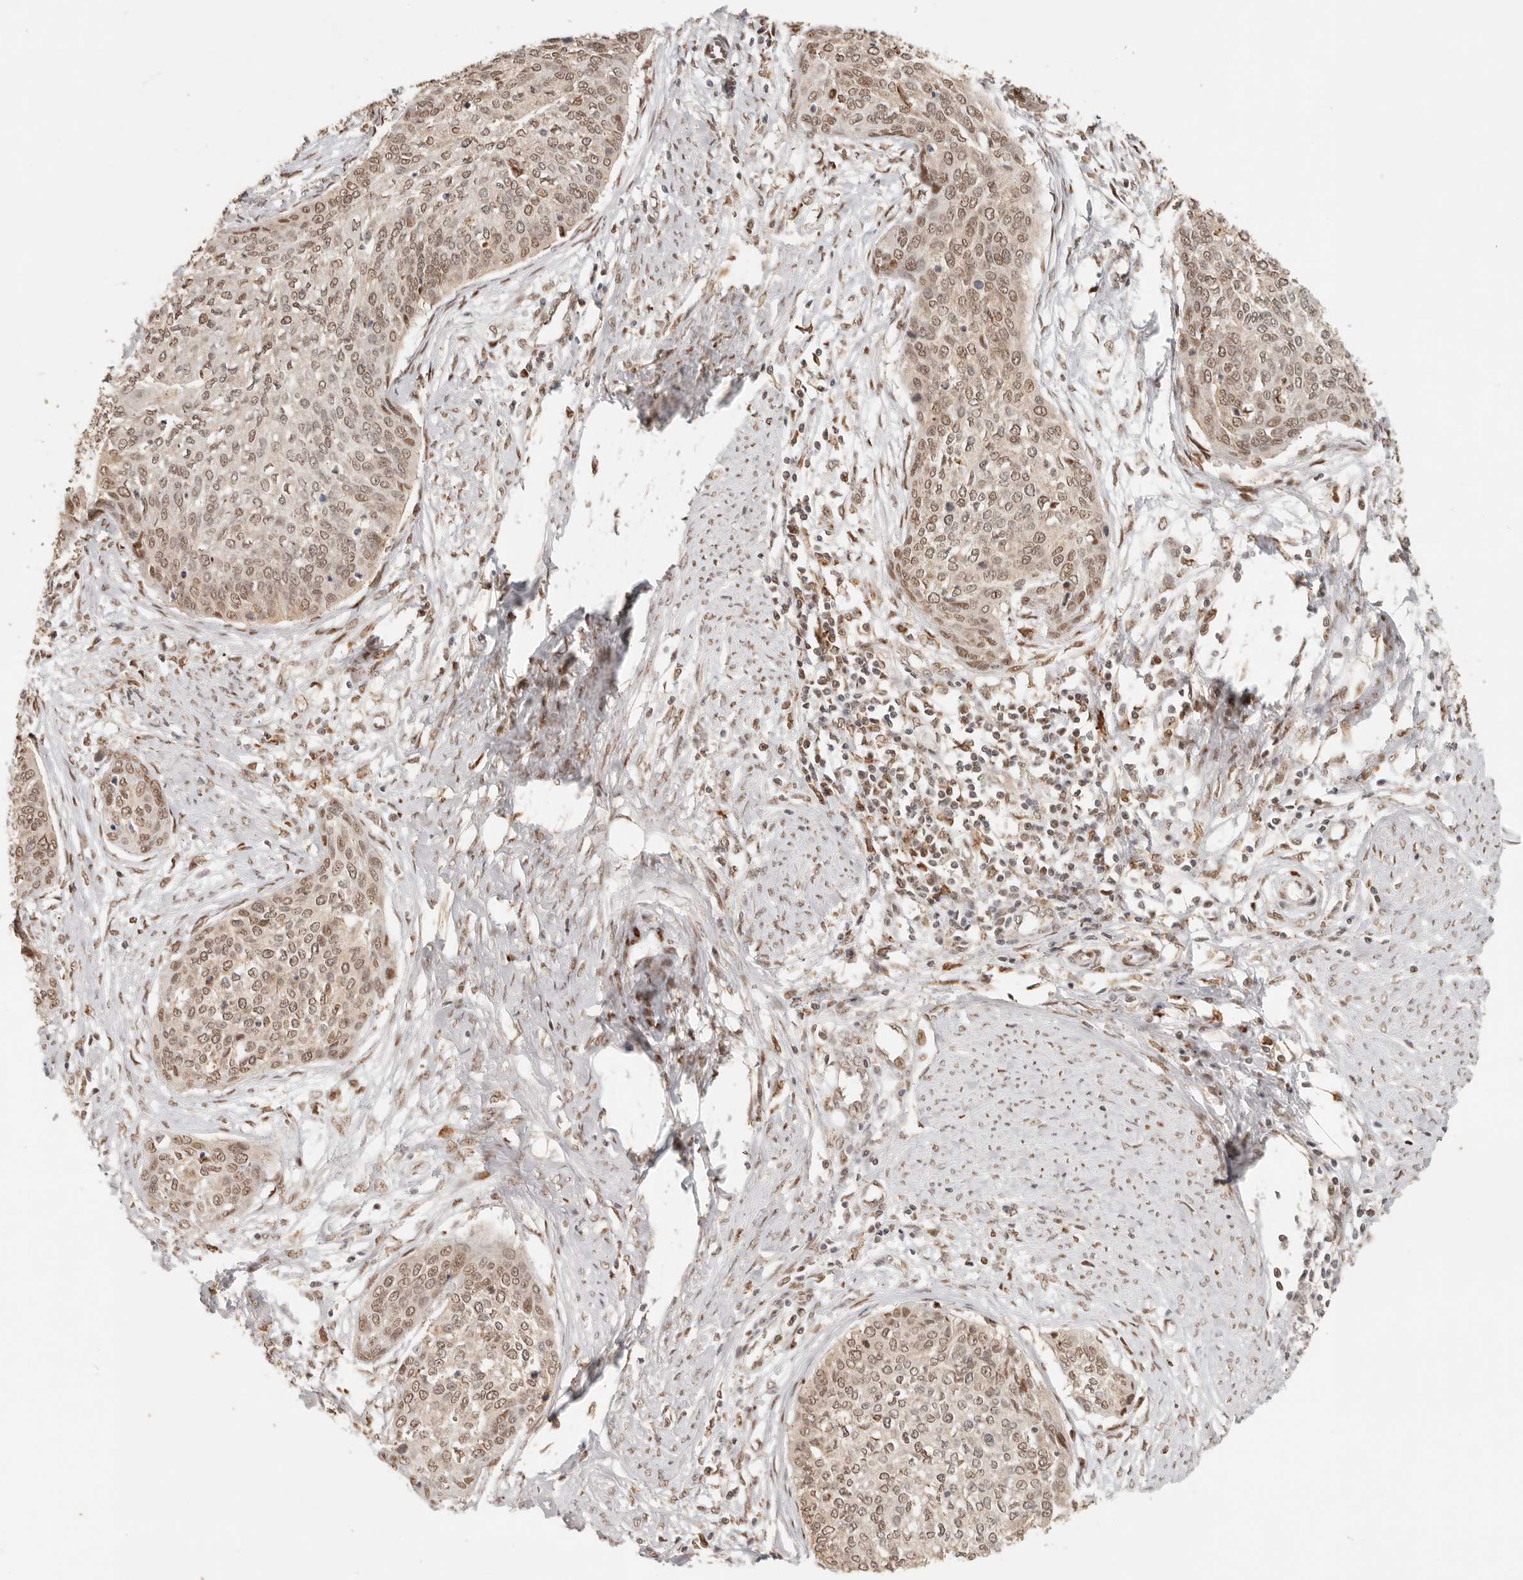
{"staining": {"intensity": "moderate", "quantity": ">75%", "location": "nuclear"}, "tissue": "cervical cancer", "cell_type": "Tumor cells", "image_type": "cancer", "snomed": [{"axis": "morphology", "description": "Squamous cell carcinoma, NOS"}, {"axis": "topography", "description": "Cervix"}], "caption": "About >75% of tumor cells in cervical cancer (squamous cell carcinoma) exhibit moderate nuclear protein expression as visualized by brown immunohistochemical staining.", "gene": "NPAS2", "patient": {"sex": "female", "age": 37}}